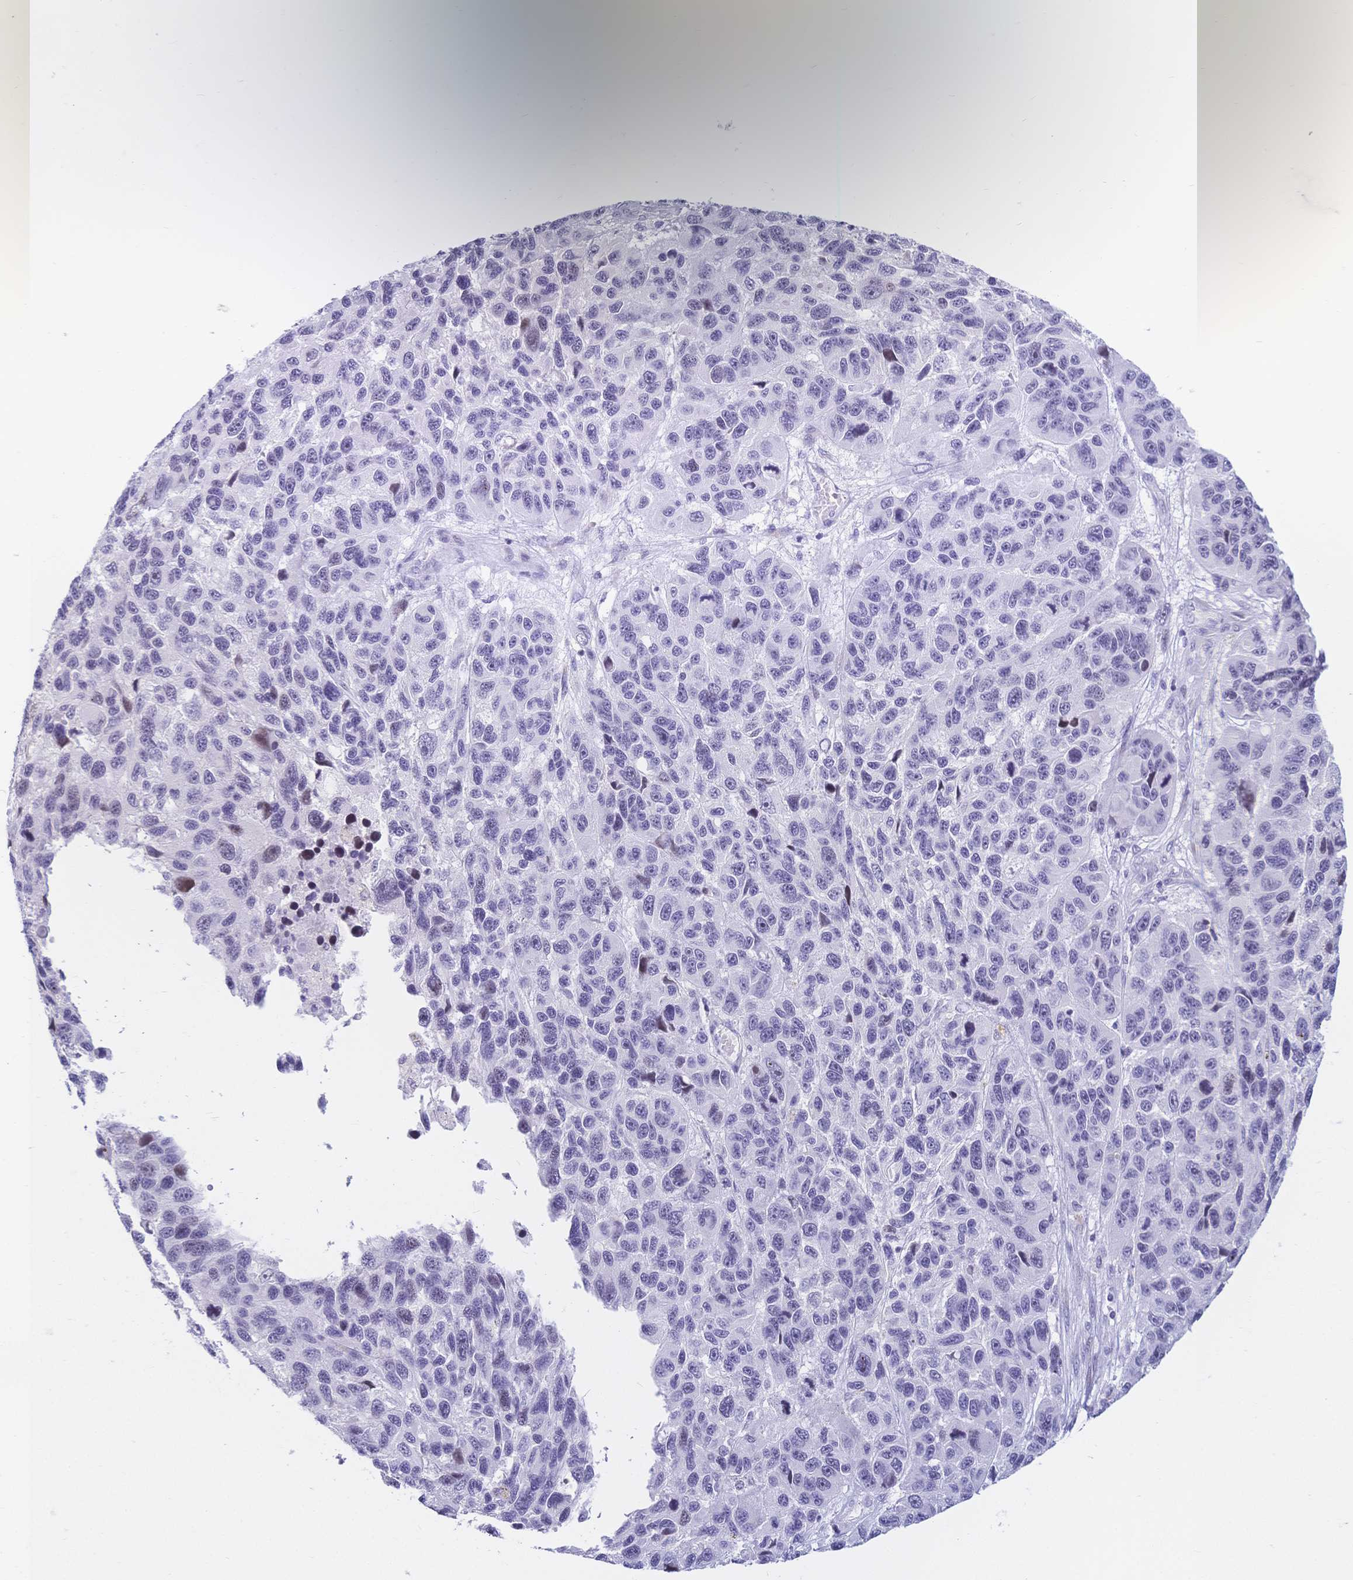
{"staining": {"intensity": "weak", "quantity": "<25%", "location": "nuclear"}, "tissue": "melanoma", "cell_type": "Tumor cells", "image_type": "cancer", "snomed": [{"axis": "morphology", "description": "Malignant melanoma, NOS"}, {"axis": "topography", "description": "Skin"}], "caption": "Tumor cells show no significant protein expression in malignant melanoma. Brightfield microscopy of immunohistochemistry (IHC) stained with DAB (brown) and hematoxylin (blue), captured at high magnification.", "gene": "CR2", "patient": {"sex": "male", "age": 53}}